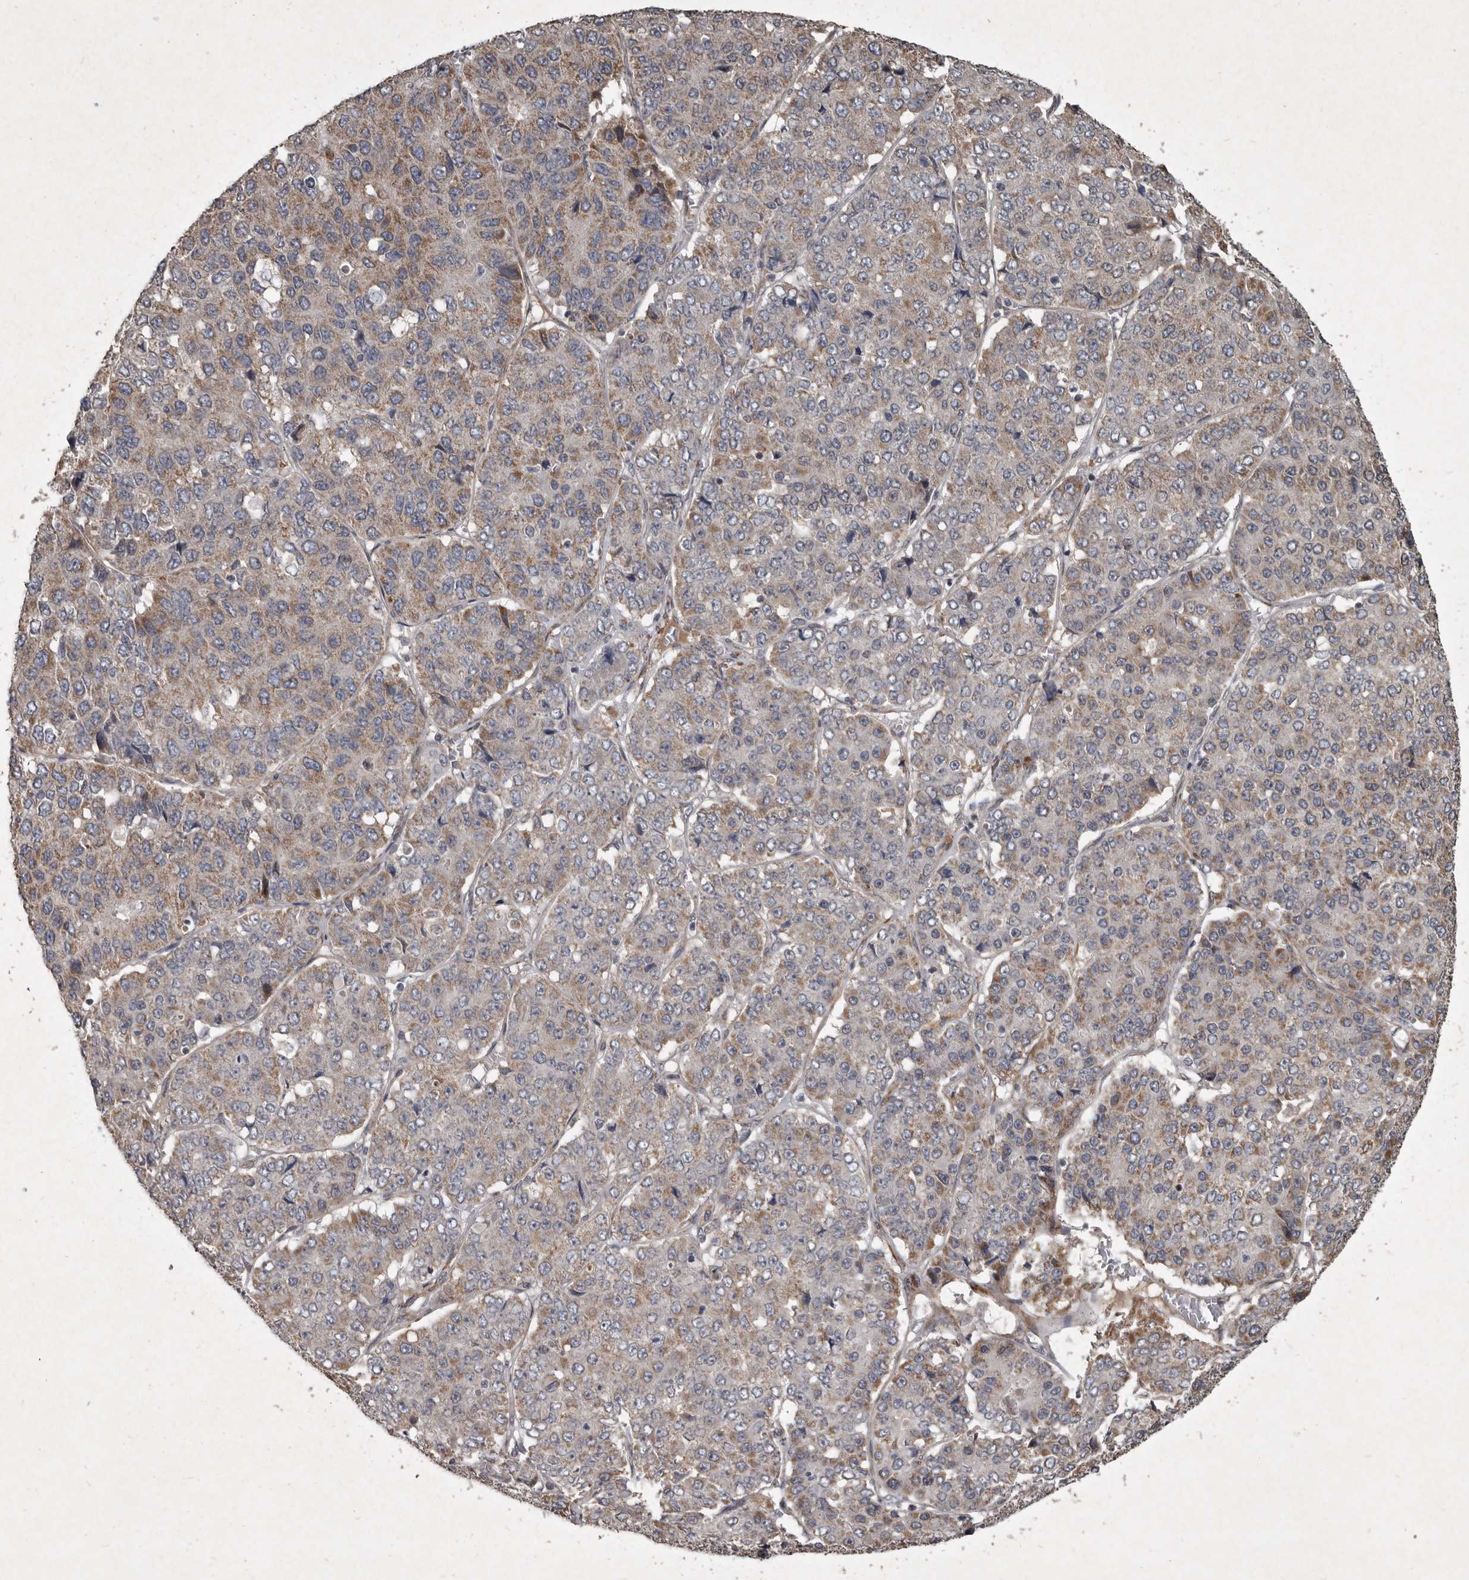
{"staining": {"intensity": "weak", "quantity": ">75%", "location": "cytoplasmic/membranous"}, "tissue": "pancreatic cancer", "cell_type": "Tumor cells", "image_type": "cancer", "snomed": [{"axis": "morphology", "description": "Adenocarcinoma, NOS"}, {"axis": "topography", "description": "Pancreas"}], "caption": "Immunohistochemistry (IHC) of pancreatic cancer (adenocarcinoma) exhibits low levels of weak cytoplasmic/membranous positivity in approximately >75% of tumor cells. (DAB (3,3'-diaminobenzidine) IHC, brown staining for protein, blue staining for nuclei).", "gene": "MRPS15", "patient": {"sex": "male", "age": 50}}